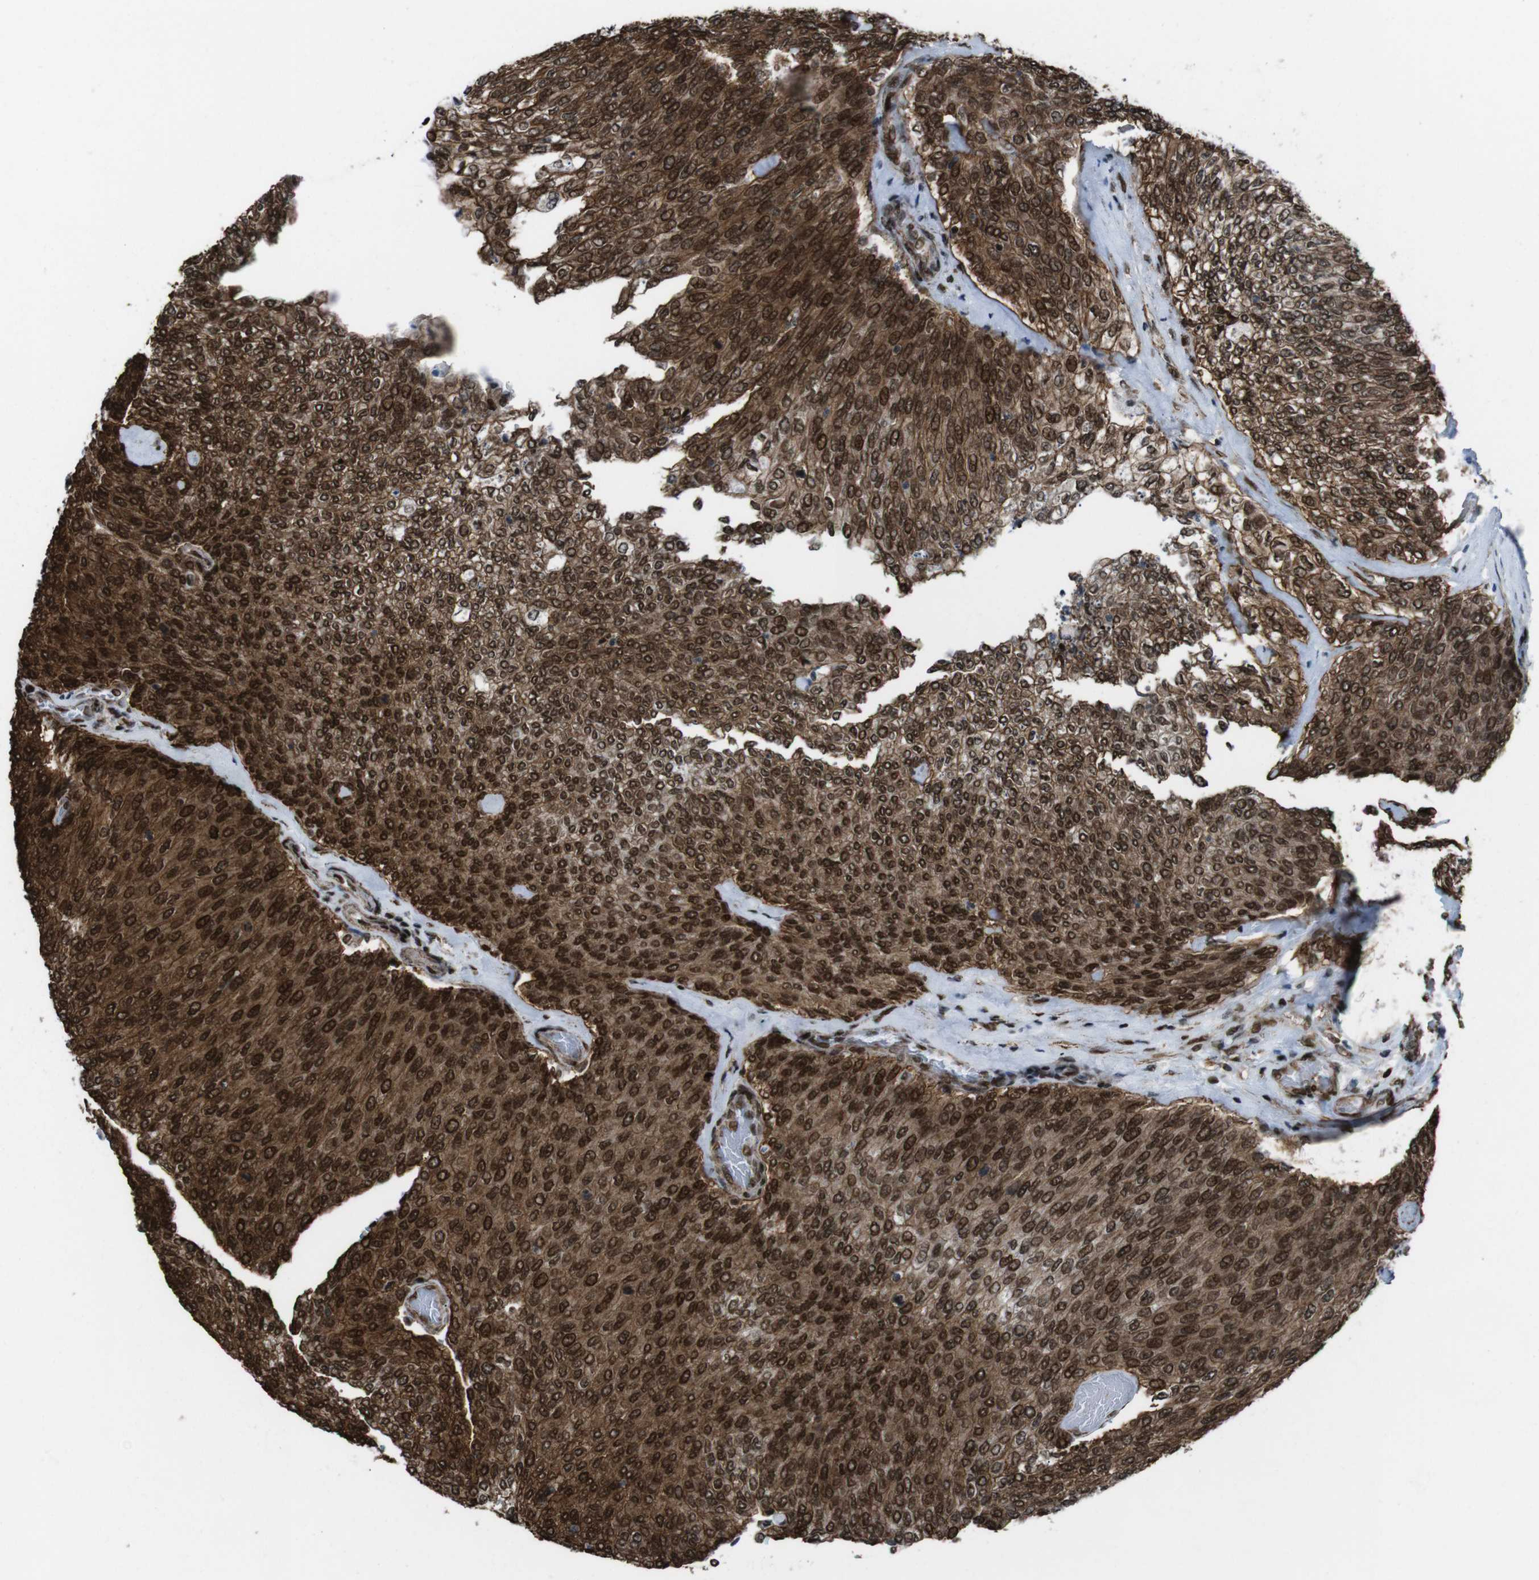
{"staining": {"intensity": "strong", "quantity": ">75%", "location": "cytoplasmic/membranous,nuclear"}, "tissue": "urothelial cancer", "cell_type": "Tumor cells", "image_type": "cancer", "snomed": [{"axis": "morphology", "description": "Urothelial carcinoma, Low grade"}, {"axis": "topography", "description": "Urinary bladder"}], "caption": "Immunohistochemical staining of human urothelial carcinoma (low-grade) exhibits strong cytoplasmic/membranous and nuclear protein positivity in about >75% of tumor cells. Immunohistochemistry stains the protein in brown and the nuclei are stained blue.", "gene": "HNRNPU", "patient": {"sex": "female", "age": 79}}